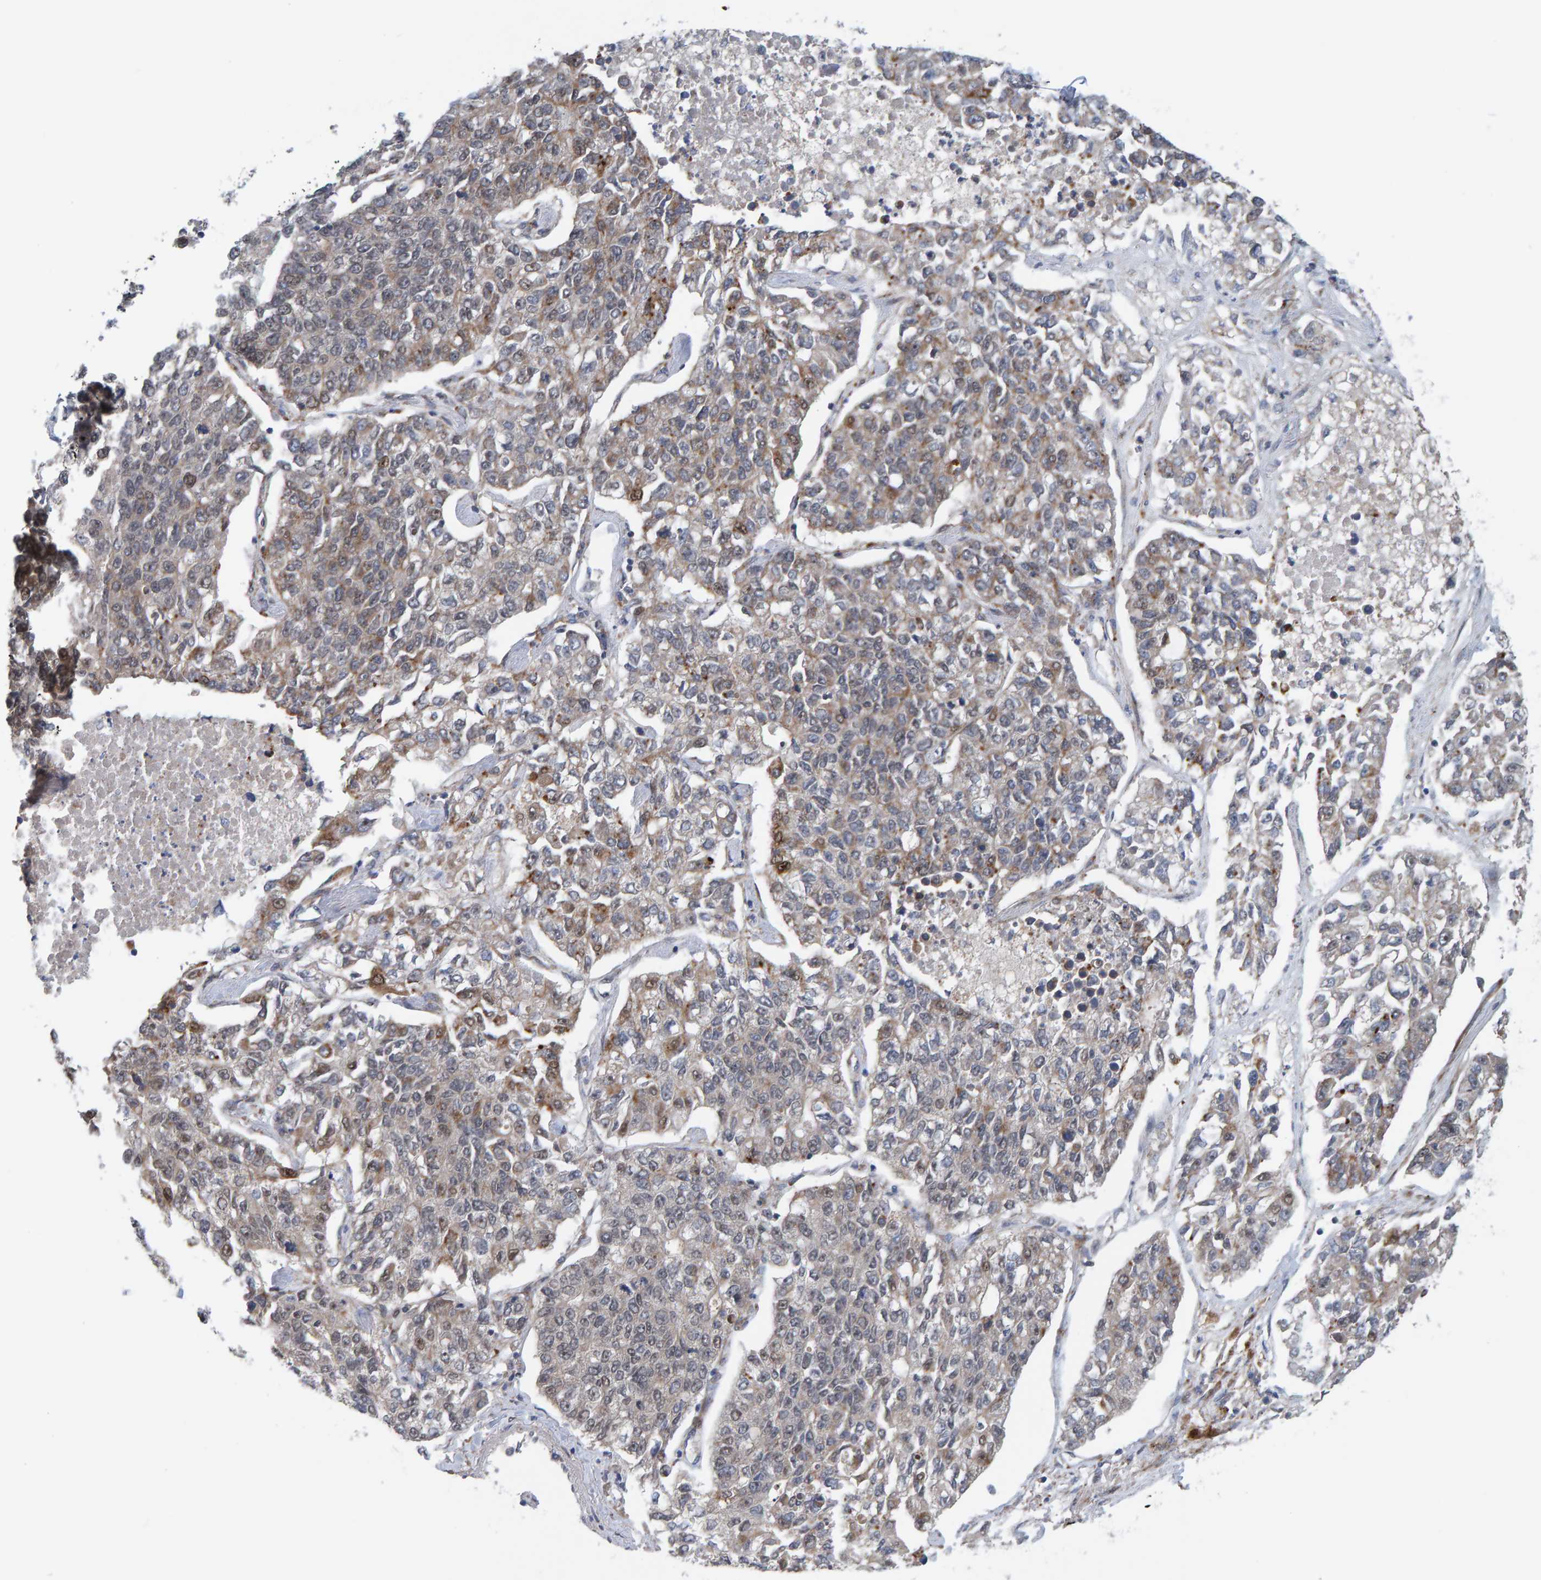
{"staining": {"intensity": "weak", "quantity": "25%-75%", "location": "cytoplasmic/membranous"}, "tissue": "lung cancer", "cell_type": "Tumor cells", "image_type": "cancer", "snomed": [{"axis": "morphology", "description": "Adenocarcinoma, NOS"}, {"axis": "topography", "description": "Lung"}], "caption": "IHC micrograph of neoplastic tissue: lung cancer (adenocarcinoma) stained using IHC shows low levels of weak protein expression localized specifically in the cytoplasmic/membranous of tumor cells, appearing as a cytoplasmic/membranous brown color.", "gene": "MFSD6L", "patient": {"sex": "male", "age": 49}}